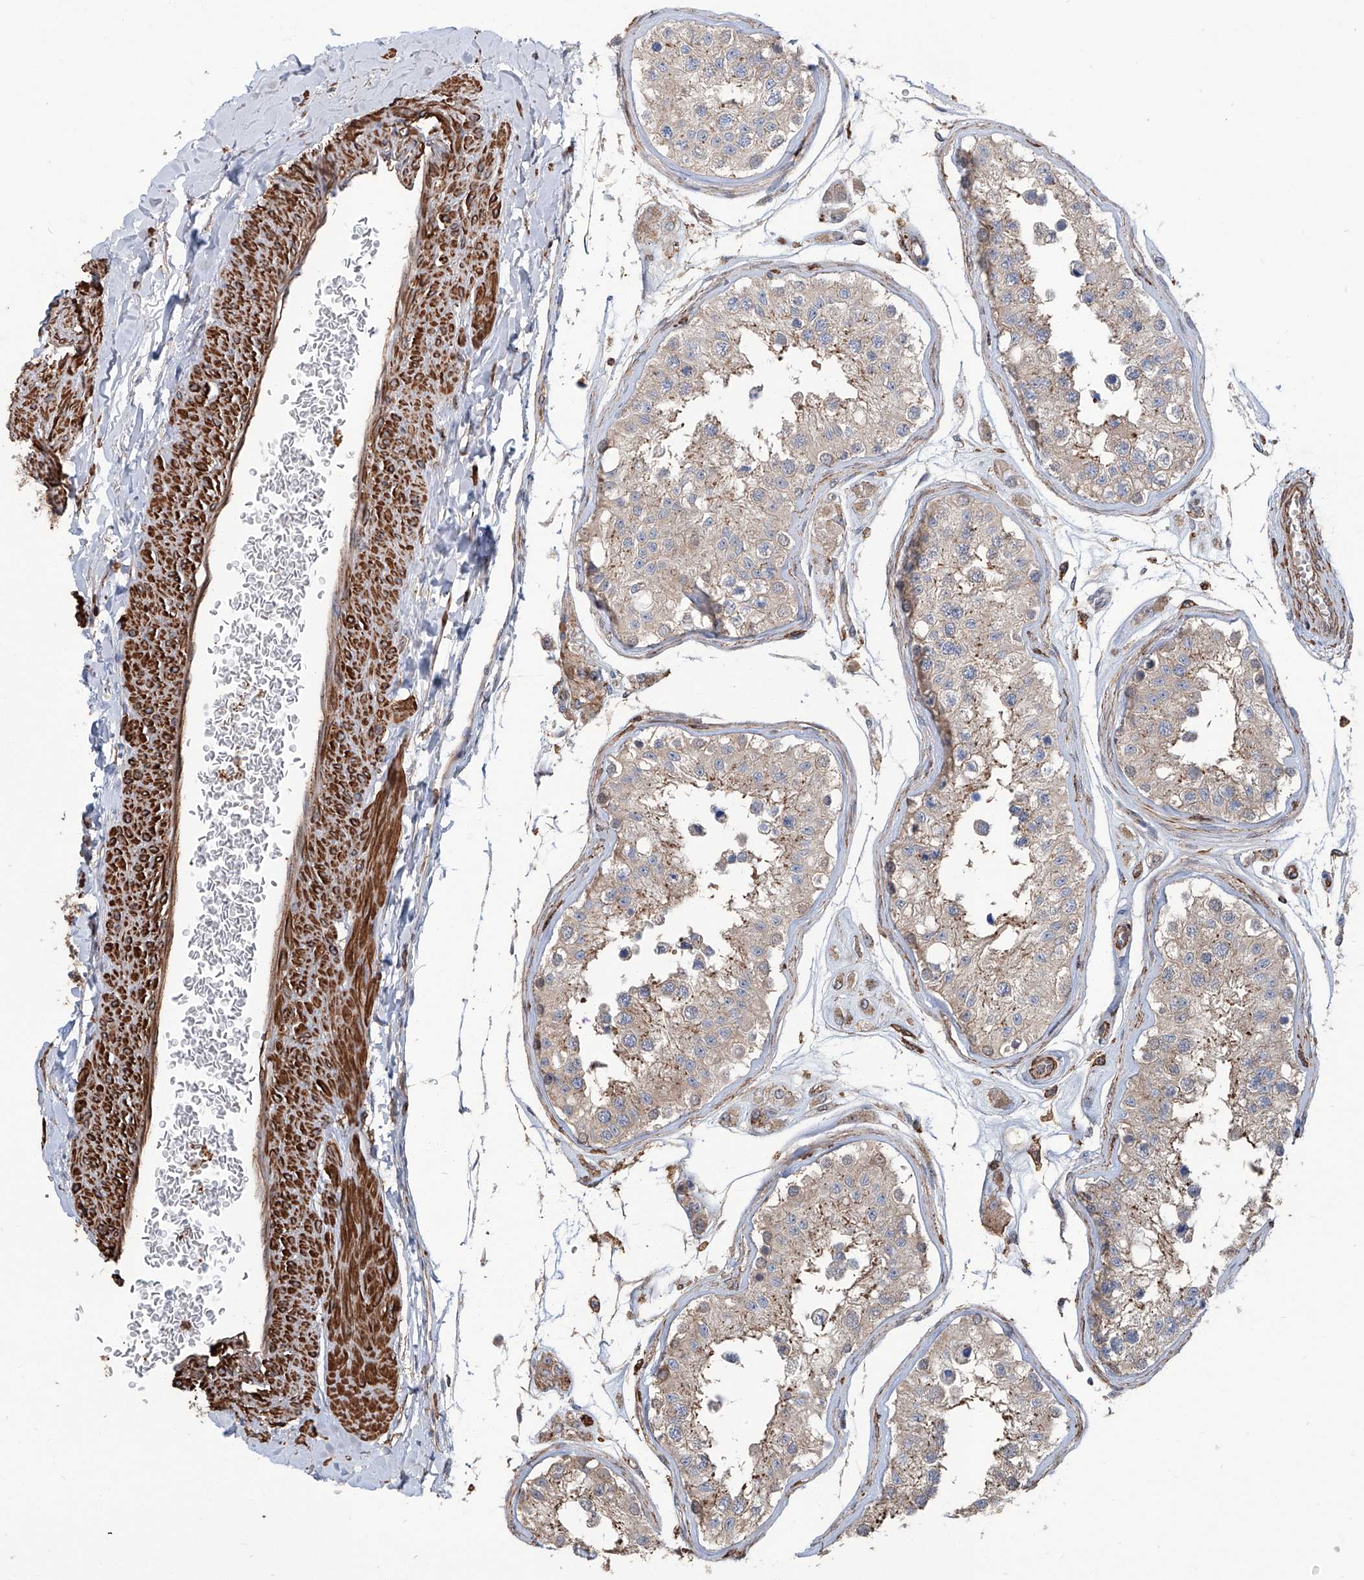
{"staining": {"intensity": "moderate", "quantity": "<25%", "location": "cytoplasmic/membranous"}, "tissue": "testis", "cell_type": "Cells in seminiferous ducts", "image_type": "normal", "snomed": [{"axis": "morphology", "description": "Normal tissue, NOS"}, {"axis": "morphology", "description": "Adenocarcinoma, metastatic, NOS"}, {"axis": "topography", "description": "Testis"}], "caption": "IHC (DAB) staining of benign testis demonstrates moderate cytoplasmic/membranous protein staining in approximately <25% of cells in seminiferous ducts.", "gene": "PIEZO2", "patient": {"sex": "male", "age": 26}}